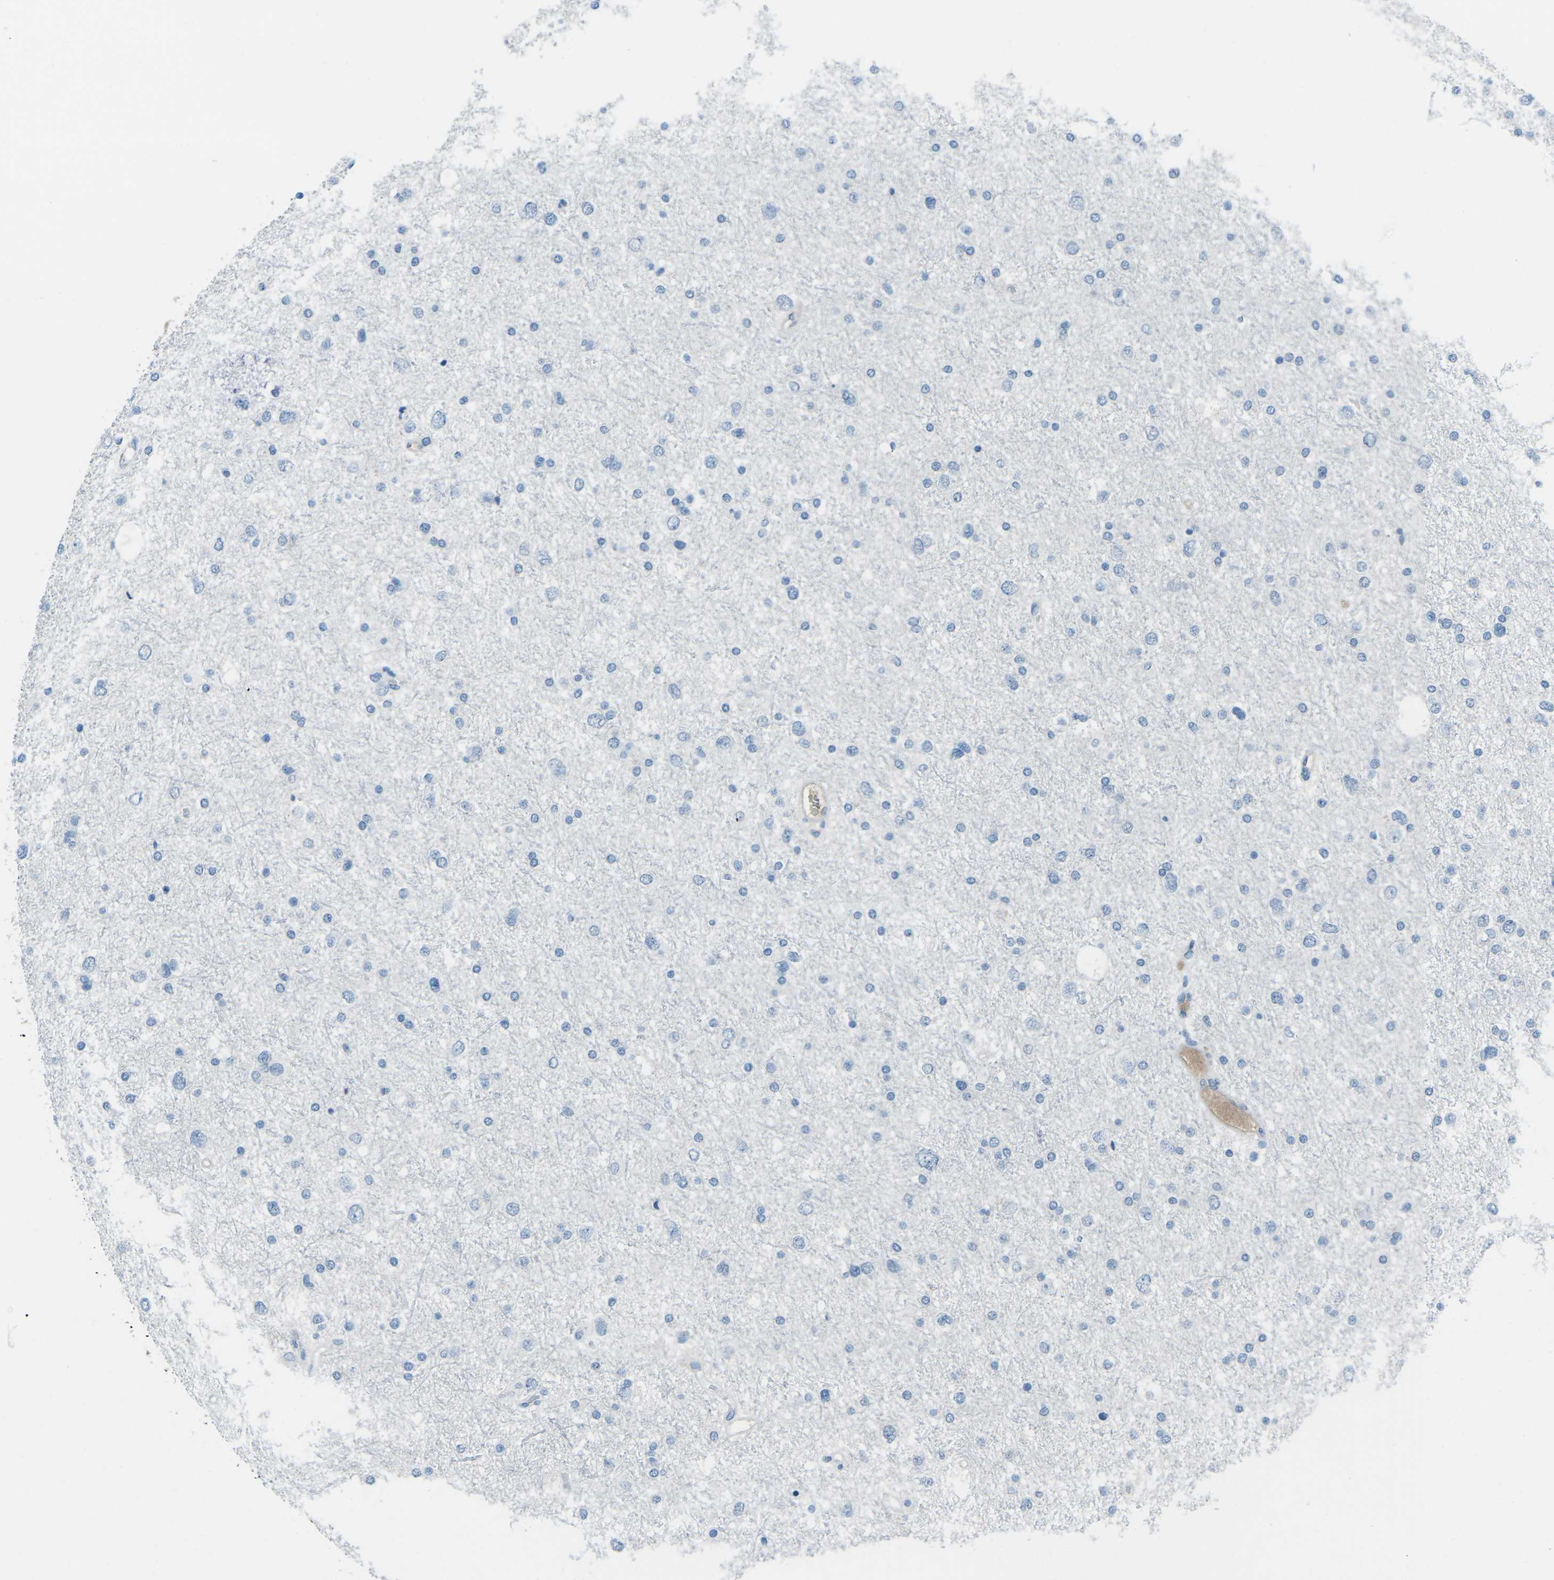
{"staining": {"intensity": "negative", "quantity": "none", "location": "none"}, "tissue": "glioma", "cell_type": "Tumor cells", "image_type": "cancer", "snomed": [{"axis": "morphology", "description": "Glioma, malignant, Low grade"}, {"axis": "topography", "description": "Brain"}], "caption": "An IHC photomicrograph of low-grade glioma (malignant) is shown. There is no staining in tumor cells of low-grade glioma (malignant). The staining is performed using DAB brown chromogen with nuclei counter-stained in using hematoxylin.", "gene": "FCN1", "patient": {"sex": "female", "age": 37}}